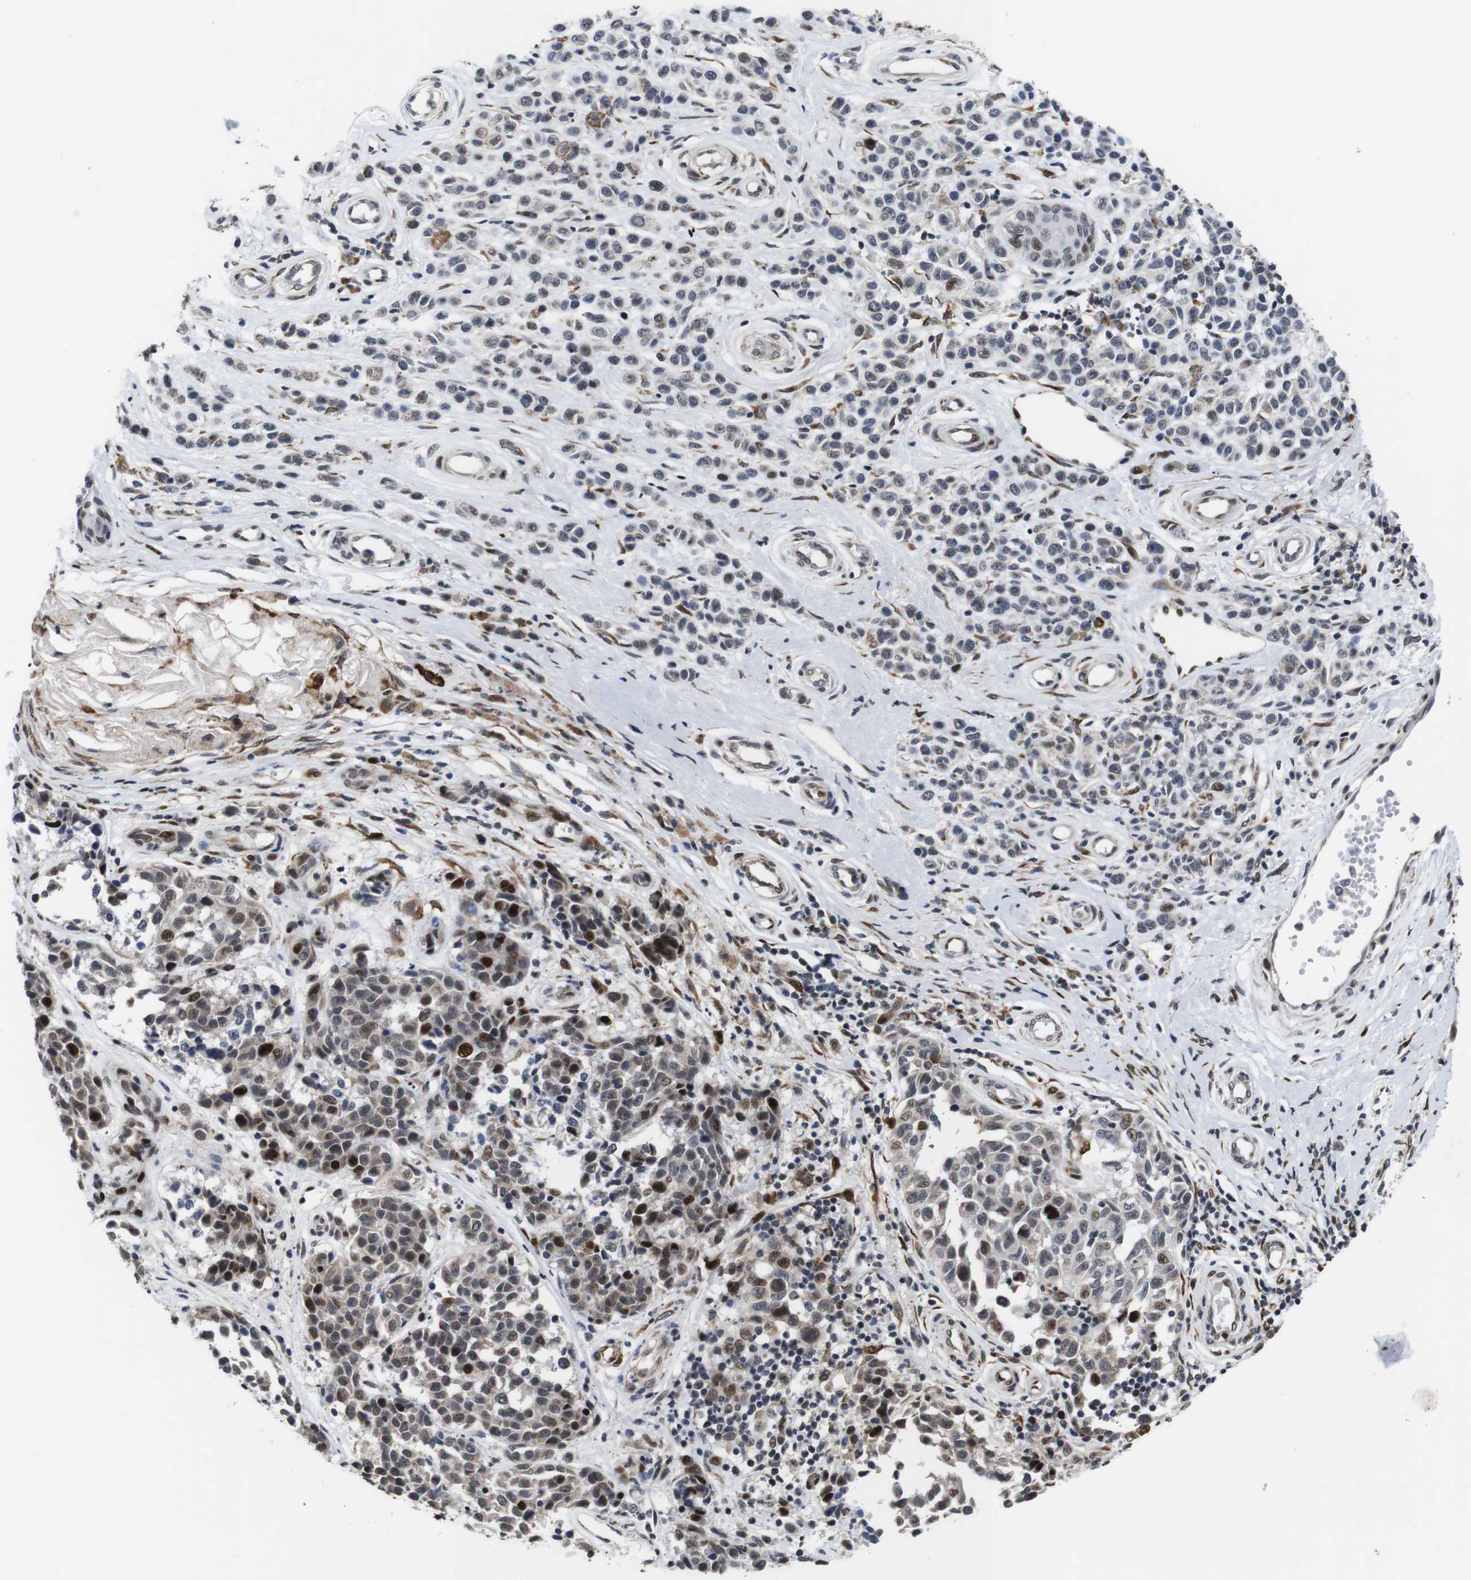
{"staining": {"intensity": "strong", "quantity": "<25%", "location": "cytoplasmic/membranous"}, "tissue": "melanoma", "cell_type": "Tumor cells", "image_type": "cancer", "snomed": [{"axis": "morphology", "description": "Malignant melanoma, NOS"}, {"axis": "topography", "description": "Skin"}], "caption": "Human melanoma stained with a protein marker displays strong staining in tumor cells.", "gene": "EIF4G1", "patient": {"sex": "female", "age": 64}}